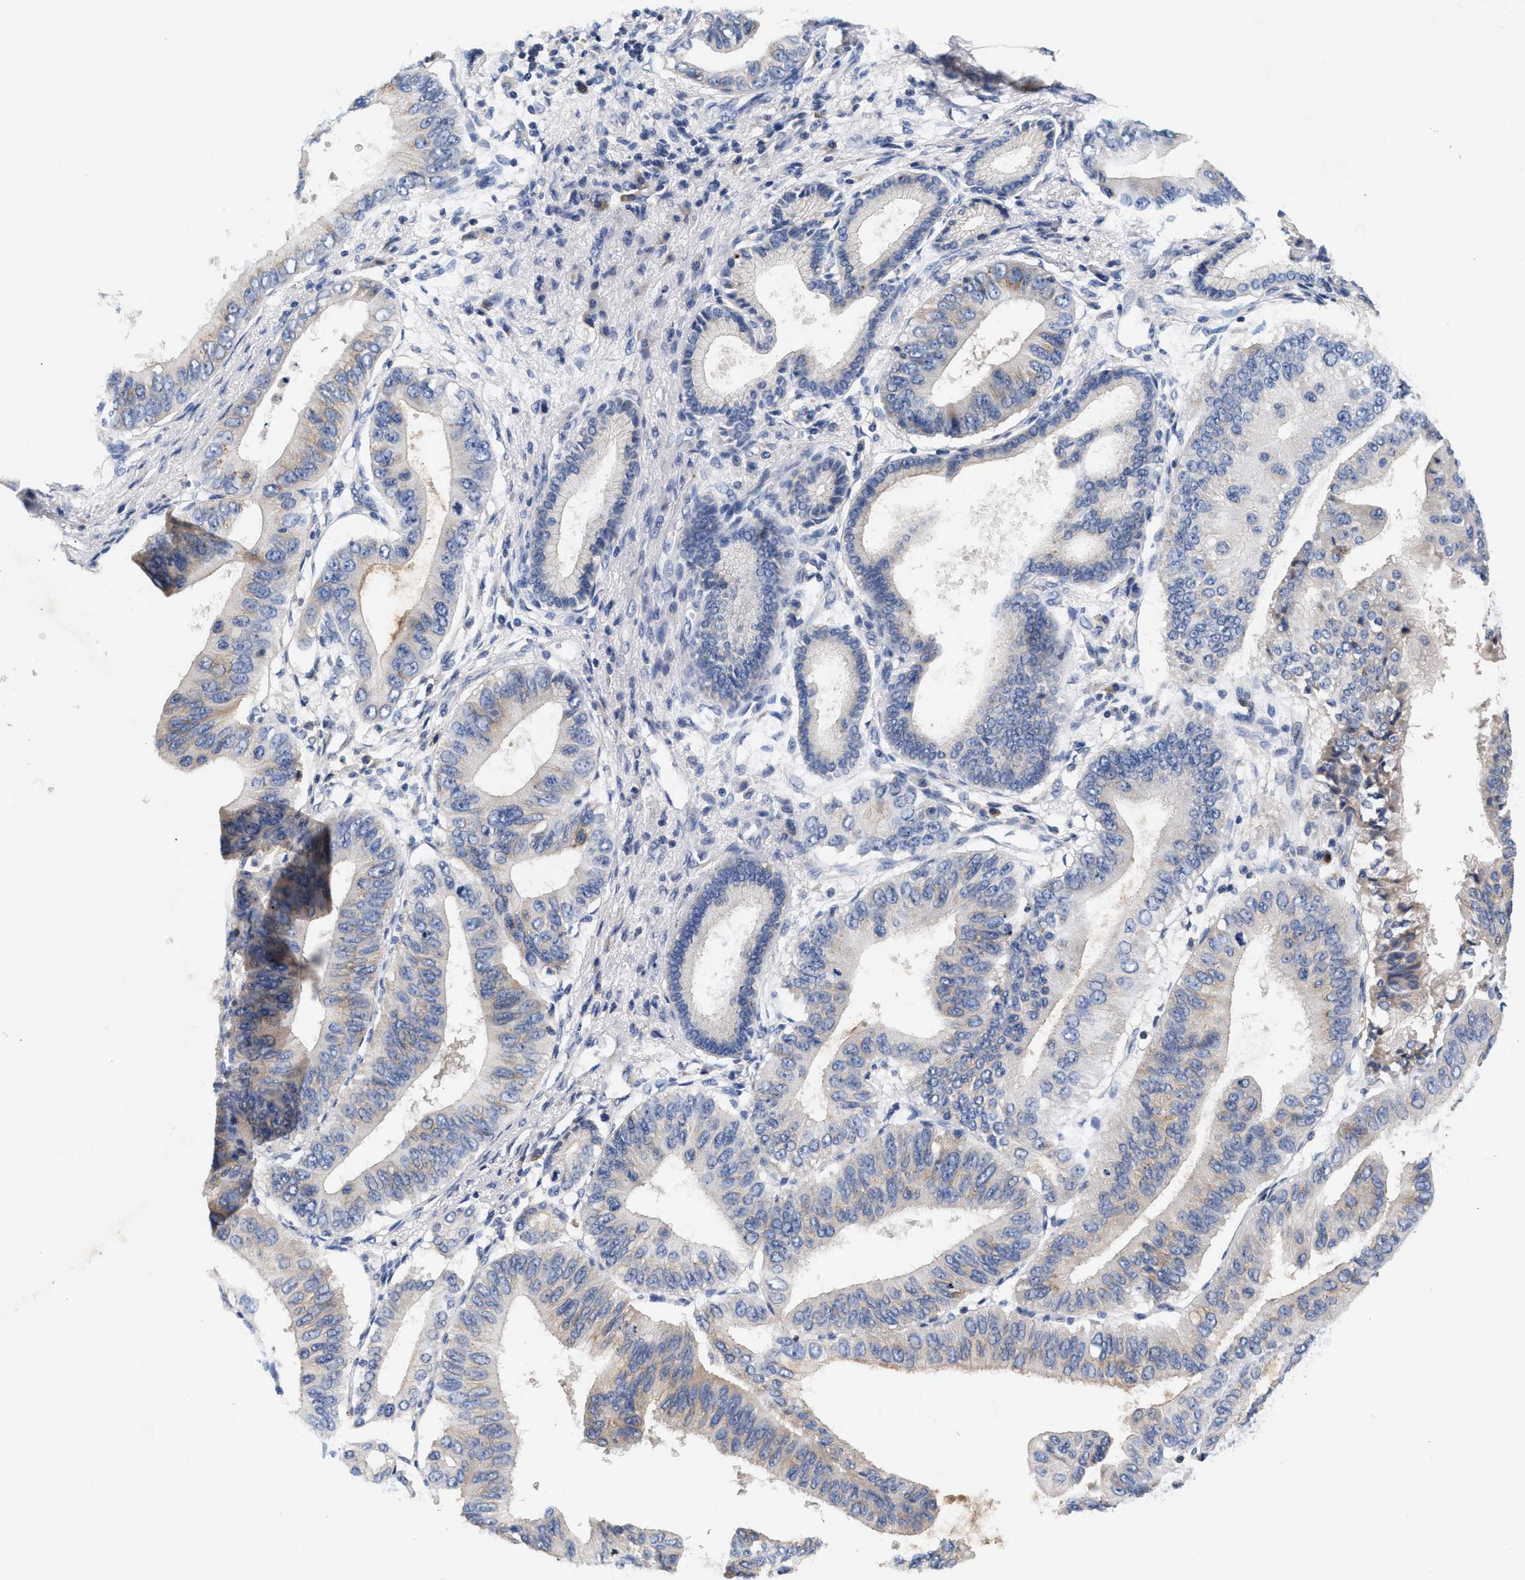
{"staining": {"intensity": "weak", "quantity": "<25%", "location": "cytoplasmic/membranous"}, "tissue": "pancreatic cancer", "cell_type": "Tumor cells", "image_type": "cancer", "snomed": [{"axis": "morphology", "description": "Adenocarcinoma, NOS"}, {"axis": "topography", "description": "Pancreas"}], "caption": "The micrograph displays no significant staining in tumor cells of pancreatic adenocarcinoma.", "gene": "GNAI3", "patient": {"sex": "male", "age": 77}}